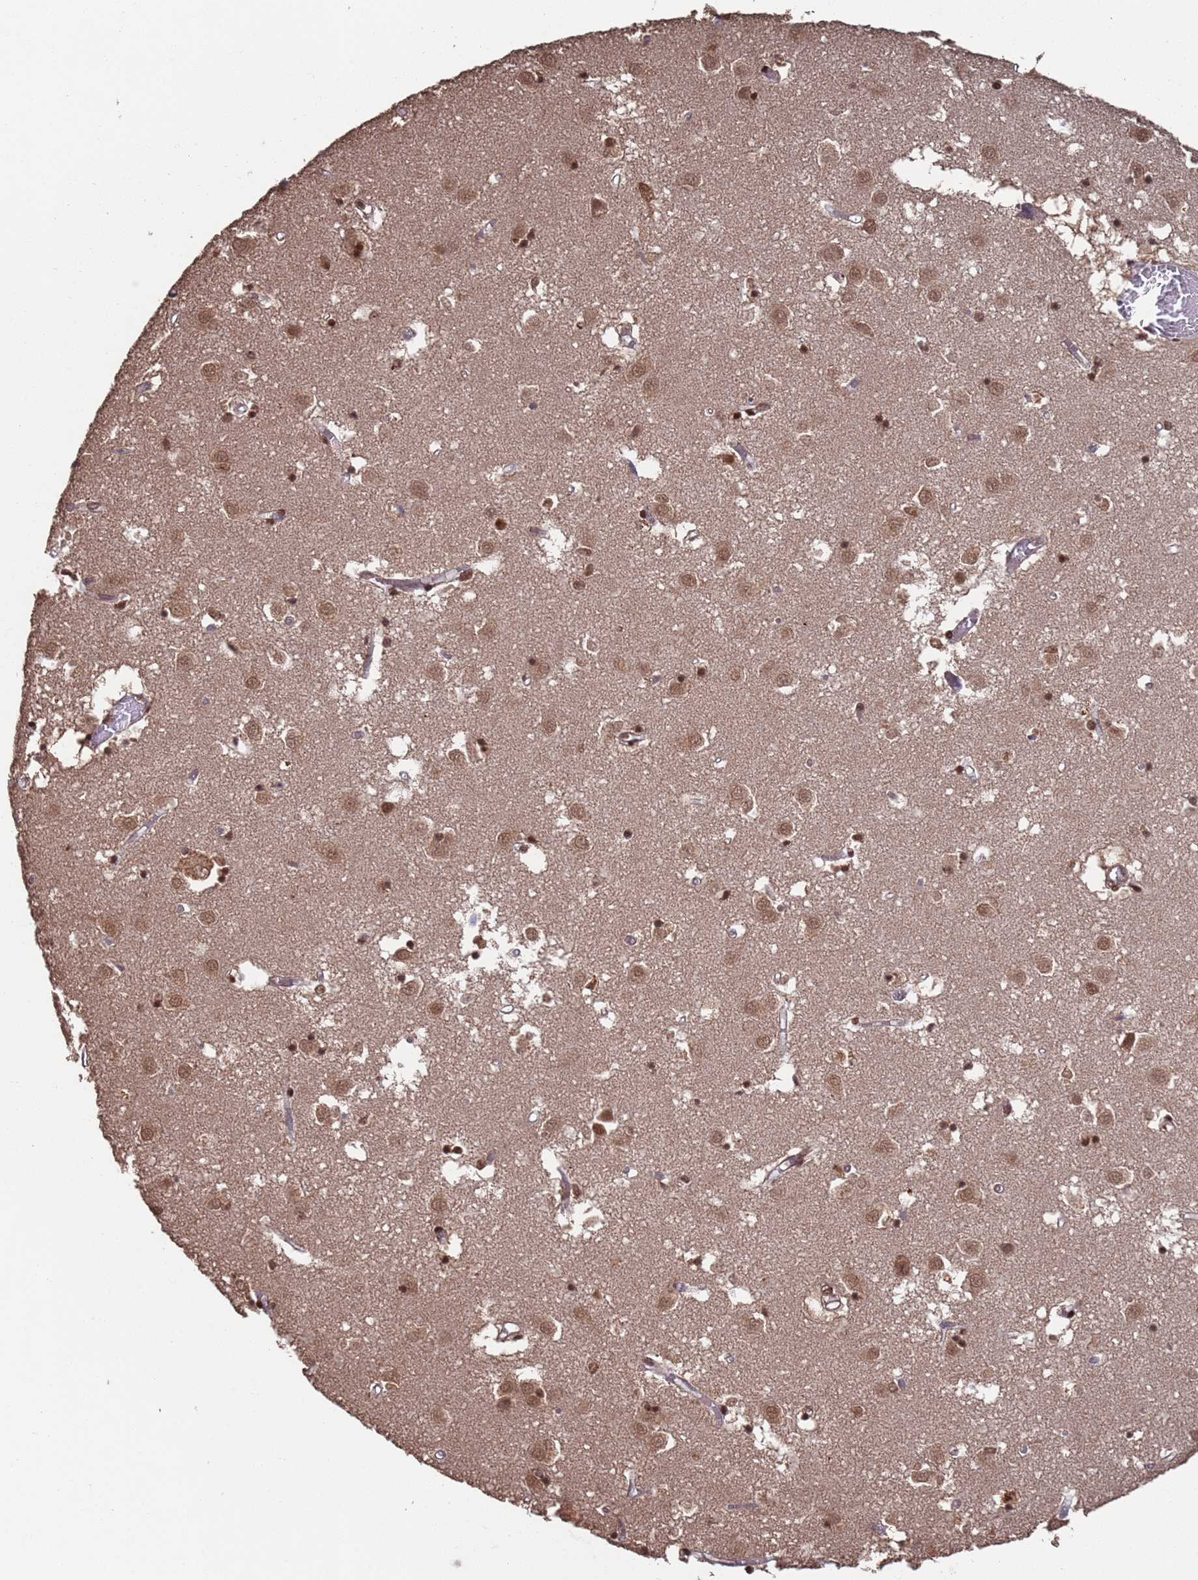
{"staining": {"intensity": "moderate", "quantity": ">75%", "location": "cytoplasmic/membranous,nuclear"}, "tissue": "caudate", "cell_type": "Glial cells", "image_type": "normal", "snomed": [{"axis": "morphology", "description": "Normal tissue, NOS"}, {"axis": "topography", "description": "Lateral ventricle wall"}], "caption": "Immunohistochemistry (IHC) of normal human caudate reveals medium levels of moderate cytoplasmic/membranous,nuclear staining in approximately >75% of glial cells. The staining was performed using DAB to visualize the protein expression in brown, while the nuclei were stained in blue with hematoxylin (Magnification: 20x).", "gene": "FUBP3", "patient": {"sex": "male", "age": 70}}